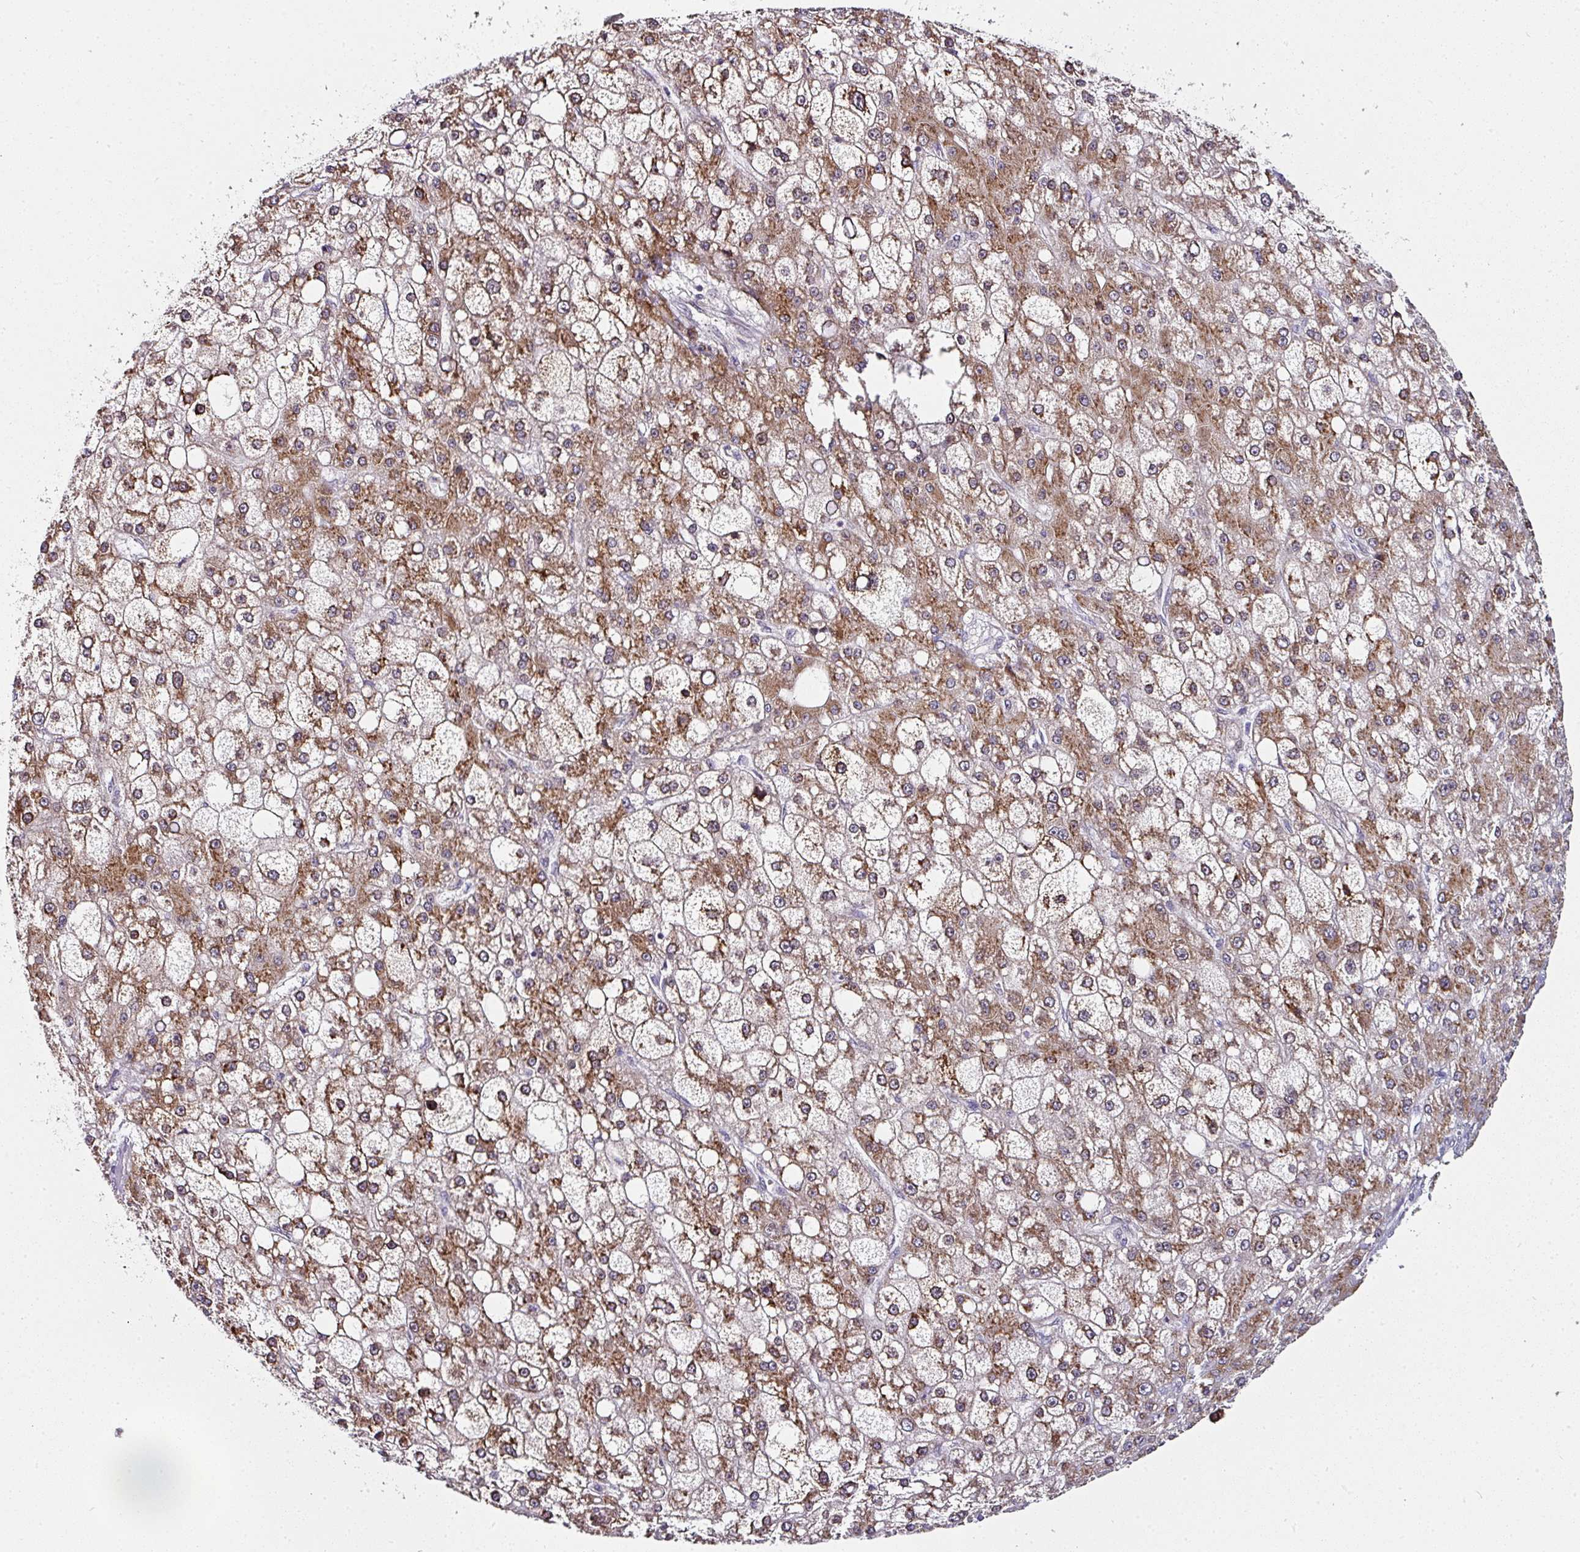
{"staining": {"intensity": "moderate", "quantity": ">75%", "location": "cytoplasmic/membranous"}, "tissue": "liver cancer", "cell_type": "Tumor cells", "image_type": "cancer", "snomed": [{"axis": "morphology", "description": "Carcinoma, Hepatocellular, NOS"}, {"axis": "topography", "description": "Liver"}], "caption": "High-magnification brightfield microscopy of liver hepatocellular carcinoma stained with DAB (3,3'-diaminobenzidine) (brown) and counterstained with hematoxylin (blue). tumor cells exhibit moderate cytoplasmic/membranous positivity is present in about>75% of cells. The staining is performed using DAB (3,3'-diaminobenzidine) brown chromogen to label protein expression. The nuclei are counter-stained blue using hematoxylin.", "gene": "APOLD1", "patient": {"sex": "male", "age": 67}}